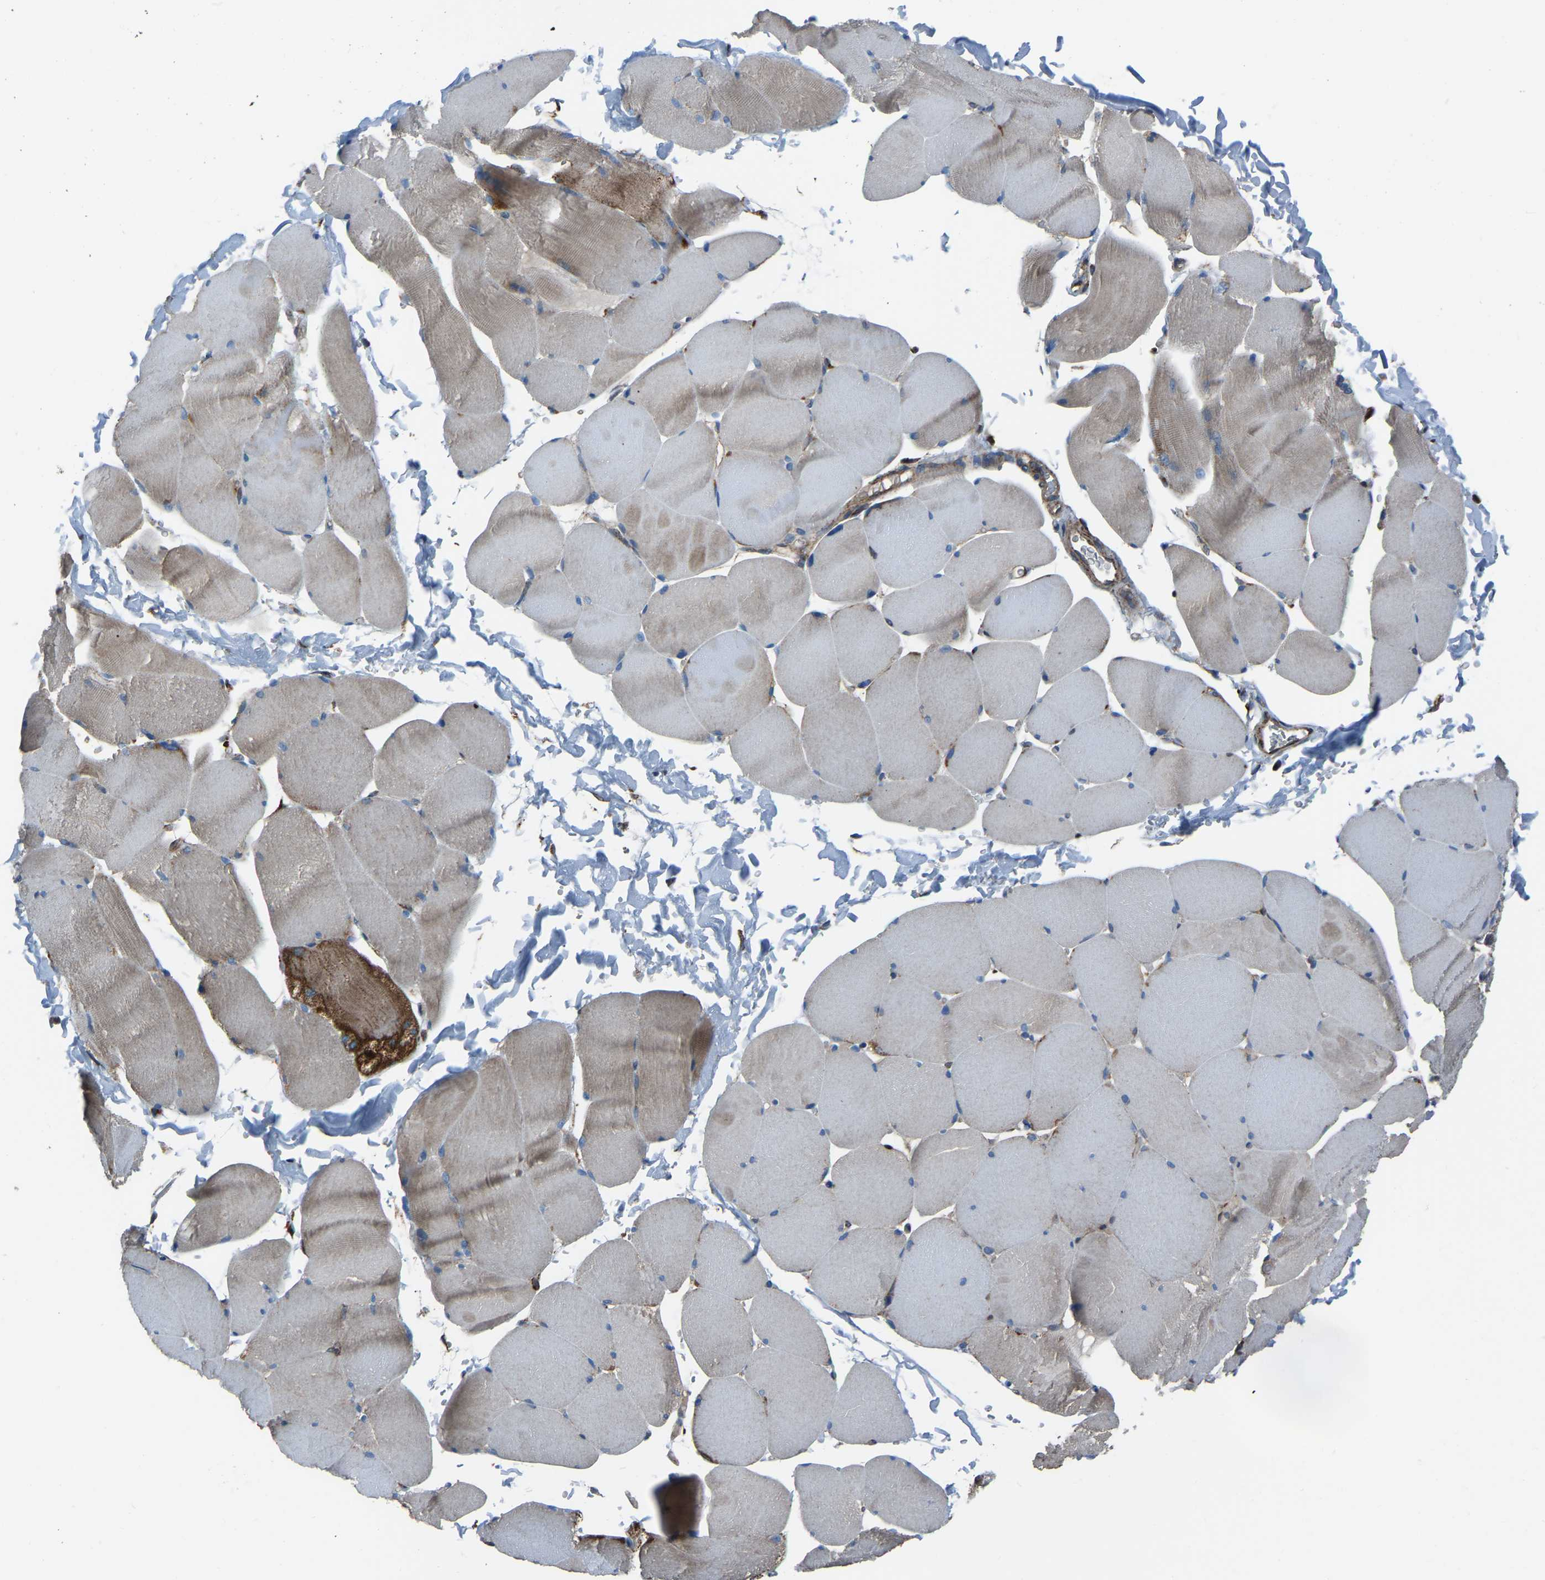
{"staining": {"intensity": "moderate", "quantity": "<25%", "location": "cytoplasmic/membranous"}, "tissue": "skeletal muscle", "cell_type": "Myocytes", "image_type": "normal", "snomed": [{"axis": "morphology", "description": "Normal tissue, NOS"}, {"axis": "topography", "description": "Skin"}, {"axis": "topography", "description": "Skeletal muscle"}], "caption": "The micrograph exhibits a brown stain indicating the presence of a protein in the cytoplasmic/membranous of myocytes in skeletal muscle.", "gene": "AKR1A1", "patient": {"sex": "male", "age": 83}}